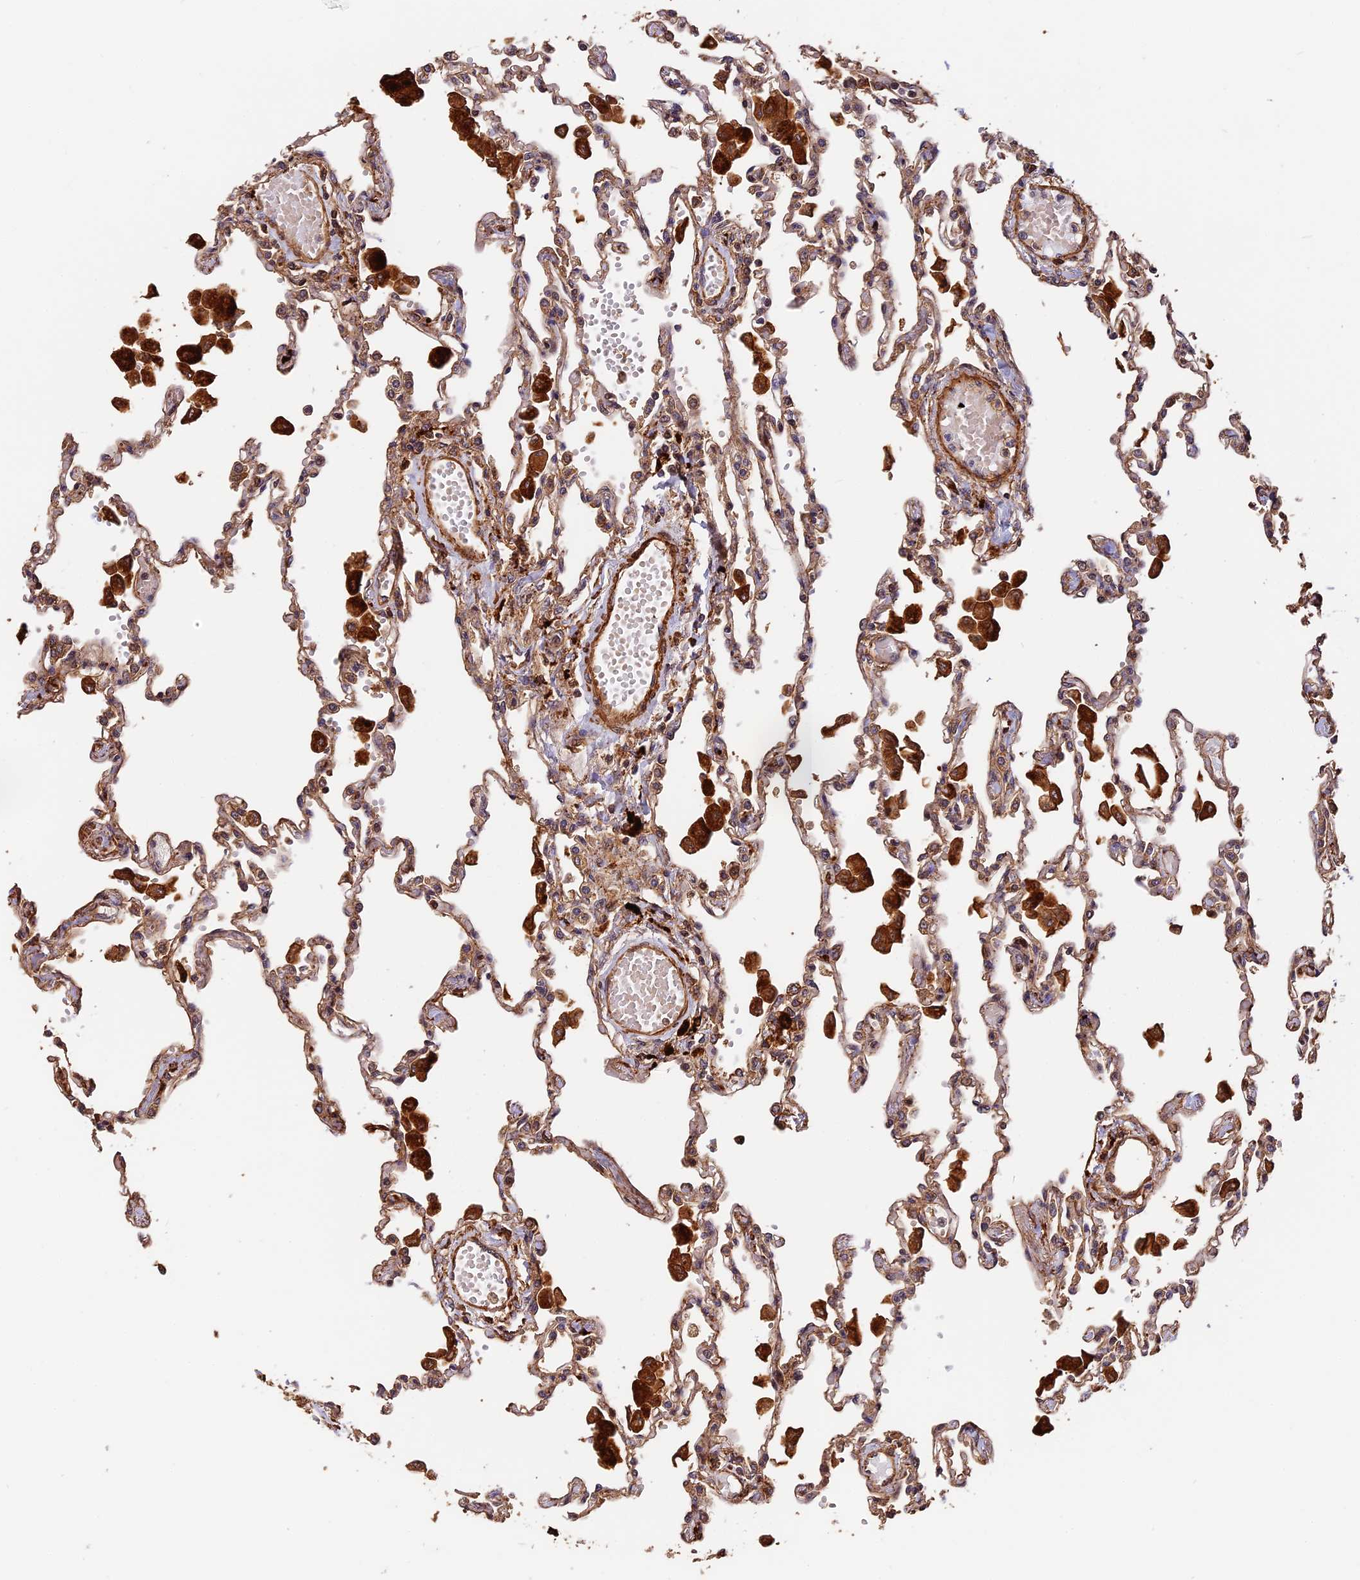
{"staining": {"intensity": "moderate", "quantity": ">75%", "location": "cytoplasmic/membranous"}, "tissue": "lung", "cell_type": "Alveolar cells", "image_type": "normal", "snomed": [{"axis": "morphology", "description": "Normal tissue, NOS"}, {"axis": "topography", "description": "Bronchus"}, {"axis": "topography", "description": "Lung"}], "caption": "This micrograph demonstrates immunohistochemistry (IHC) staining of unremarkable lung, with medium moderate cytoplasmic/membranous expression in approximately >75% of alveolar cells.", "gene": "MMP15", "patient": {"sex": "female", "age": 49}}